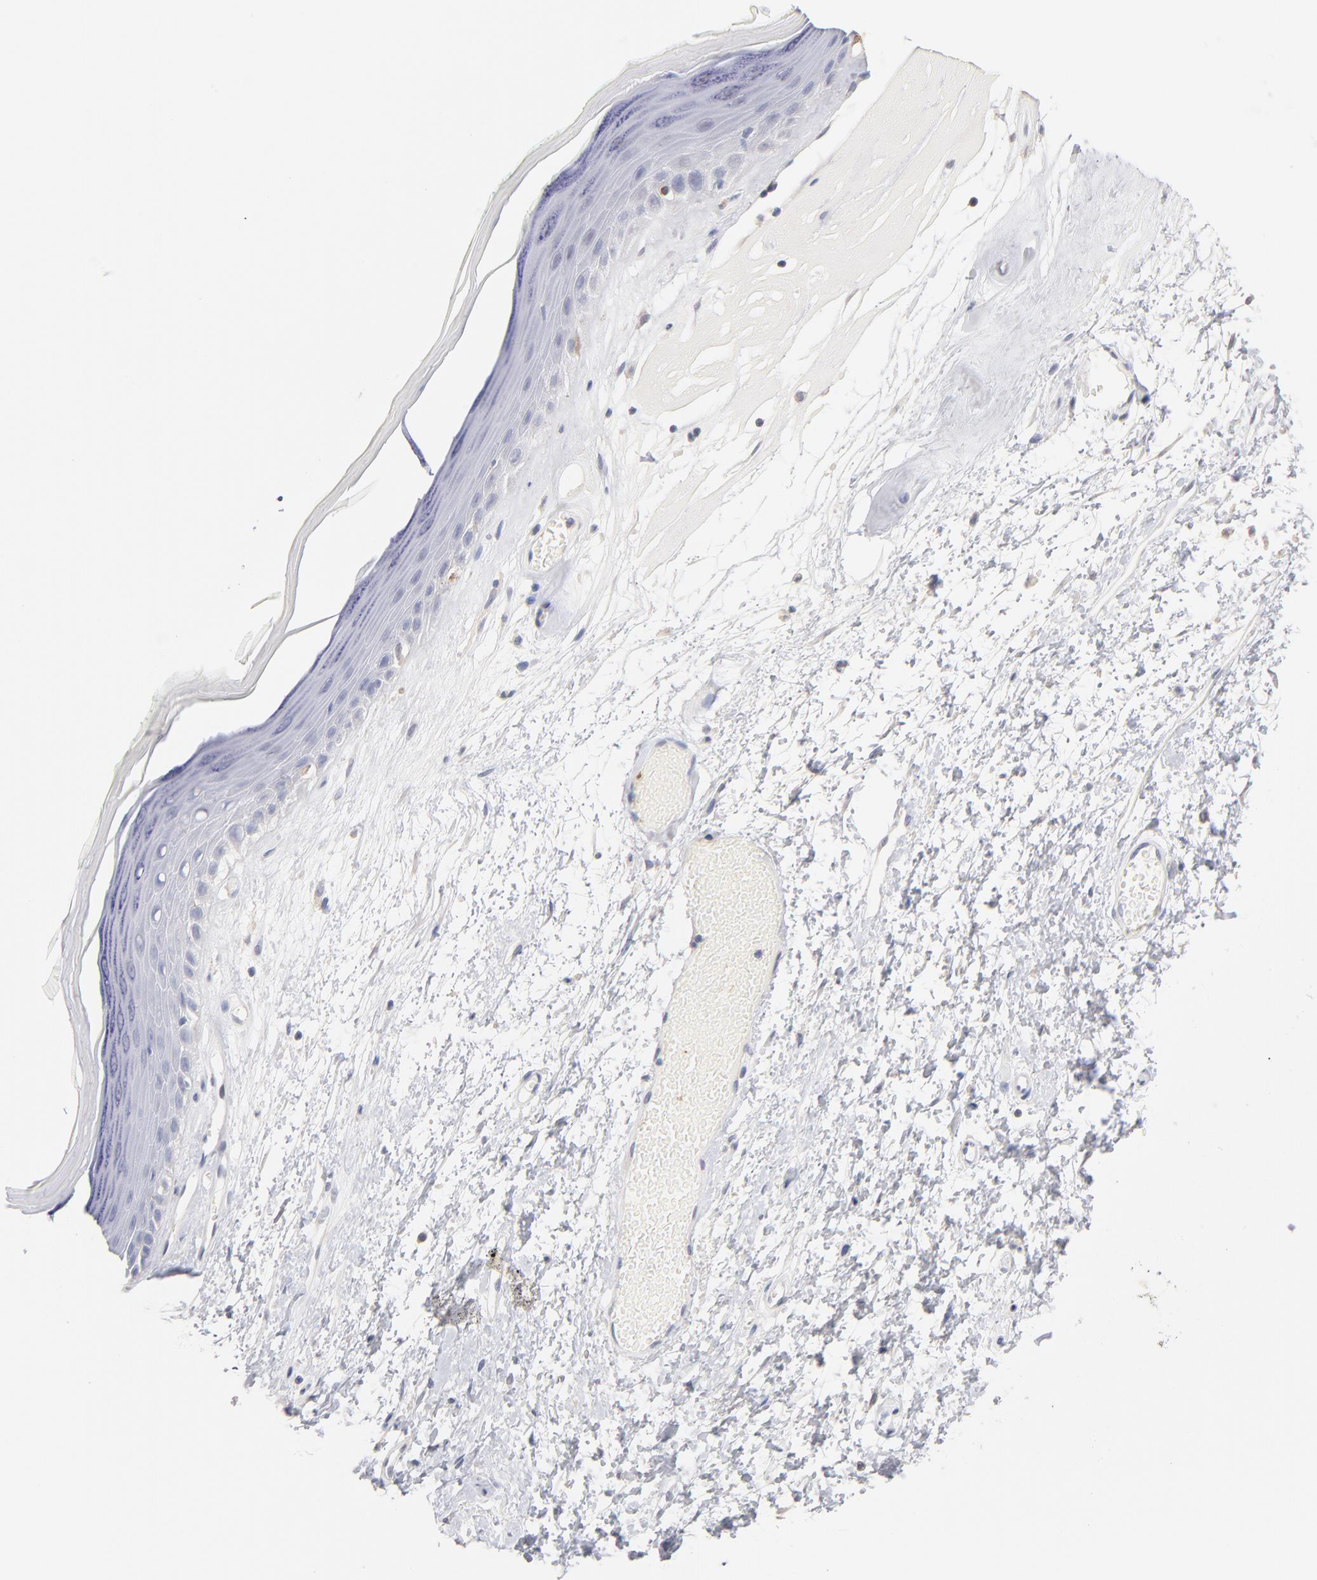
{"staining": {"intensity": "negative", "quantity": "none", "location": "none"}, "tissue": "skin", "cell_type": "Epidermal cells", "image_type": "normal", "snomed": [{"axis": "morphology", "description": "Normal tissue, NOS"}, {"axis": "morphology", "description": "Inflammation, NOS"}, {"axis": "topography", "description": "Vulva"}], "caption": "DAB (3,3'-diaminobenzidine) immunohistochemical staining of normal human skin demonstrates no significant expression in epidermal cells. Brightfield microscopy of IHC stained with DAB (brown) and hematoxylin (blue), captured at high magnification.", "gene": "ITGA8", "patient": {"sex": "female", "age": 84}}